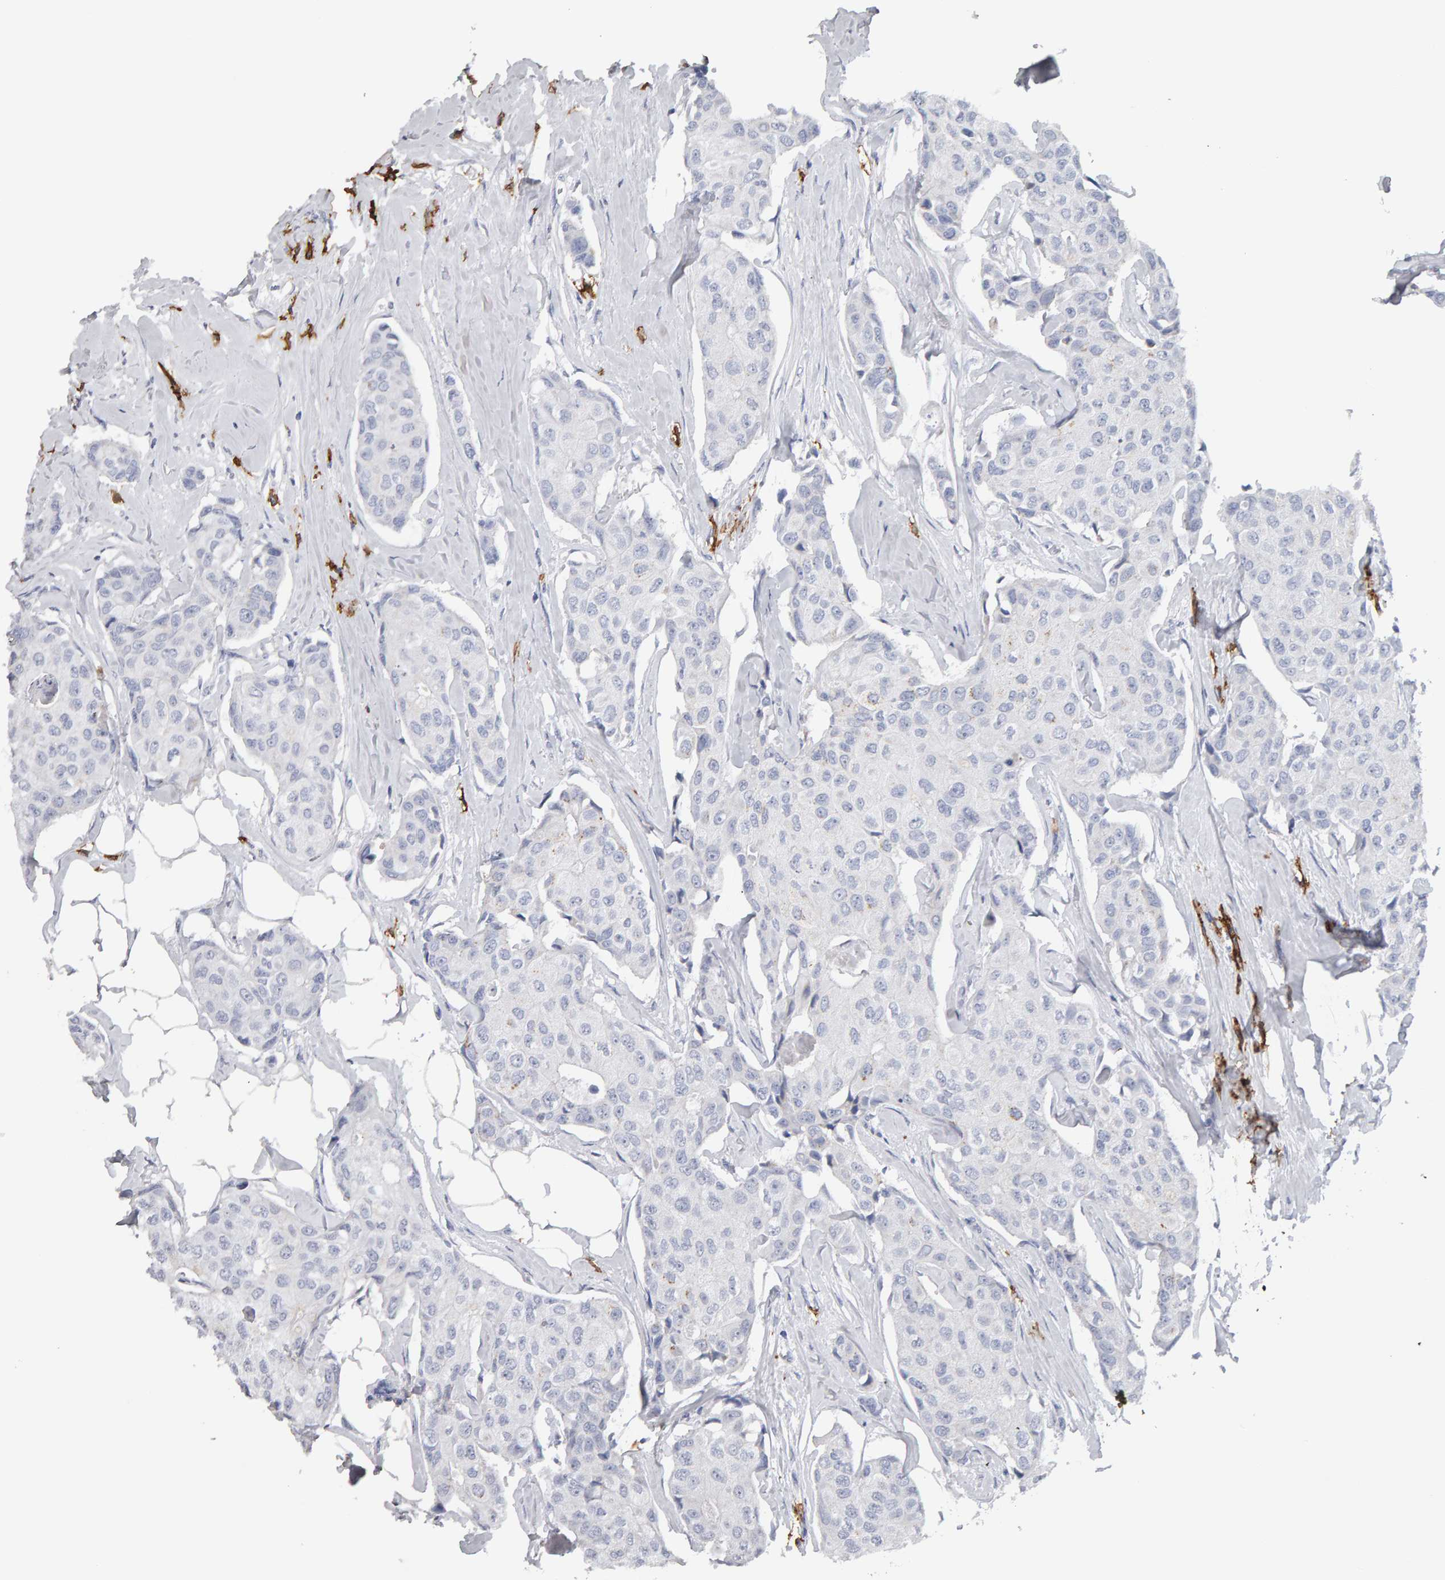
{"staining": {"intensity": "negative", "quantity": "none", "location": "none"}, "tissue": "breast cancer", "cell_type": "Tumor cells", "image_type": "cancer", "snomed": [{"axis": "morphology", "description": "Duct carcinoma"}, {"axis": "topography", "description": "Breast"}], "caption": "Human breast cancer stained for a protein using immunohistochemistry reveals no positivity in tumor cells.", "gene": "CD38", "patient": {"sex": "female", "age": 80}}